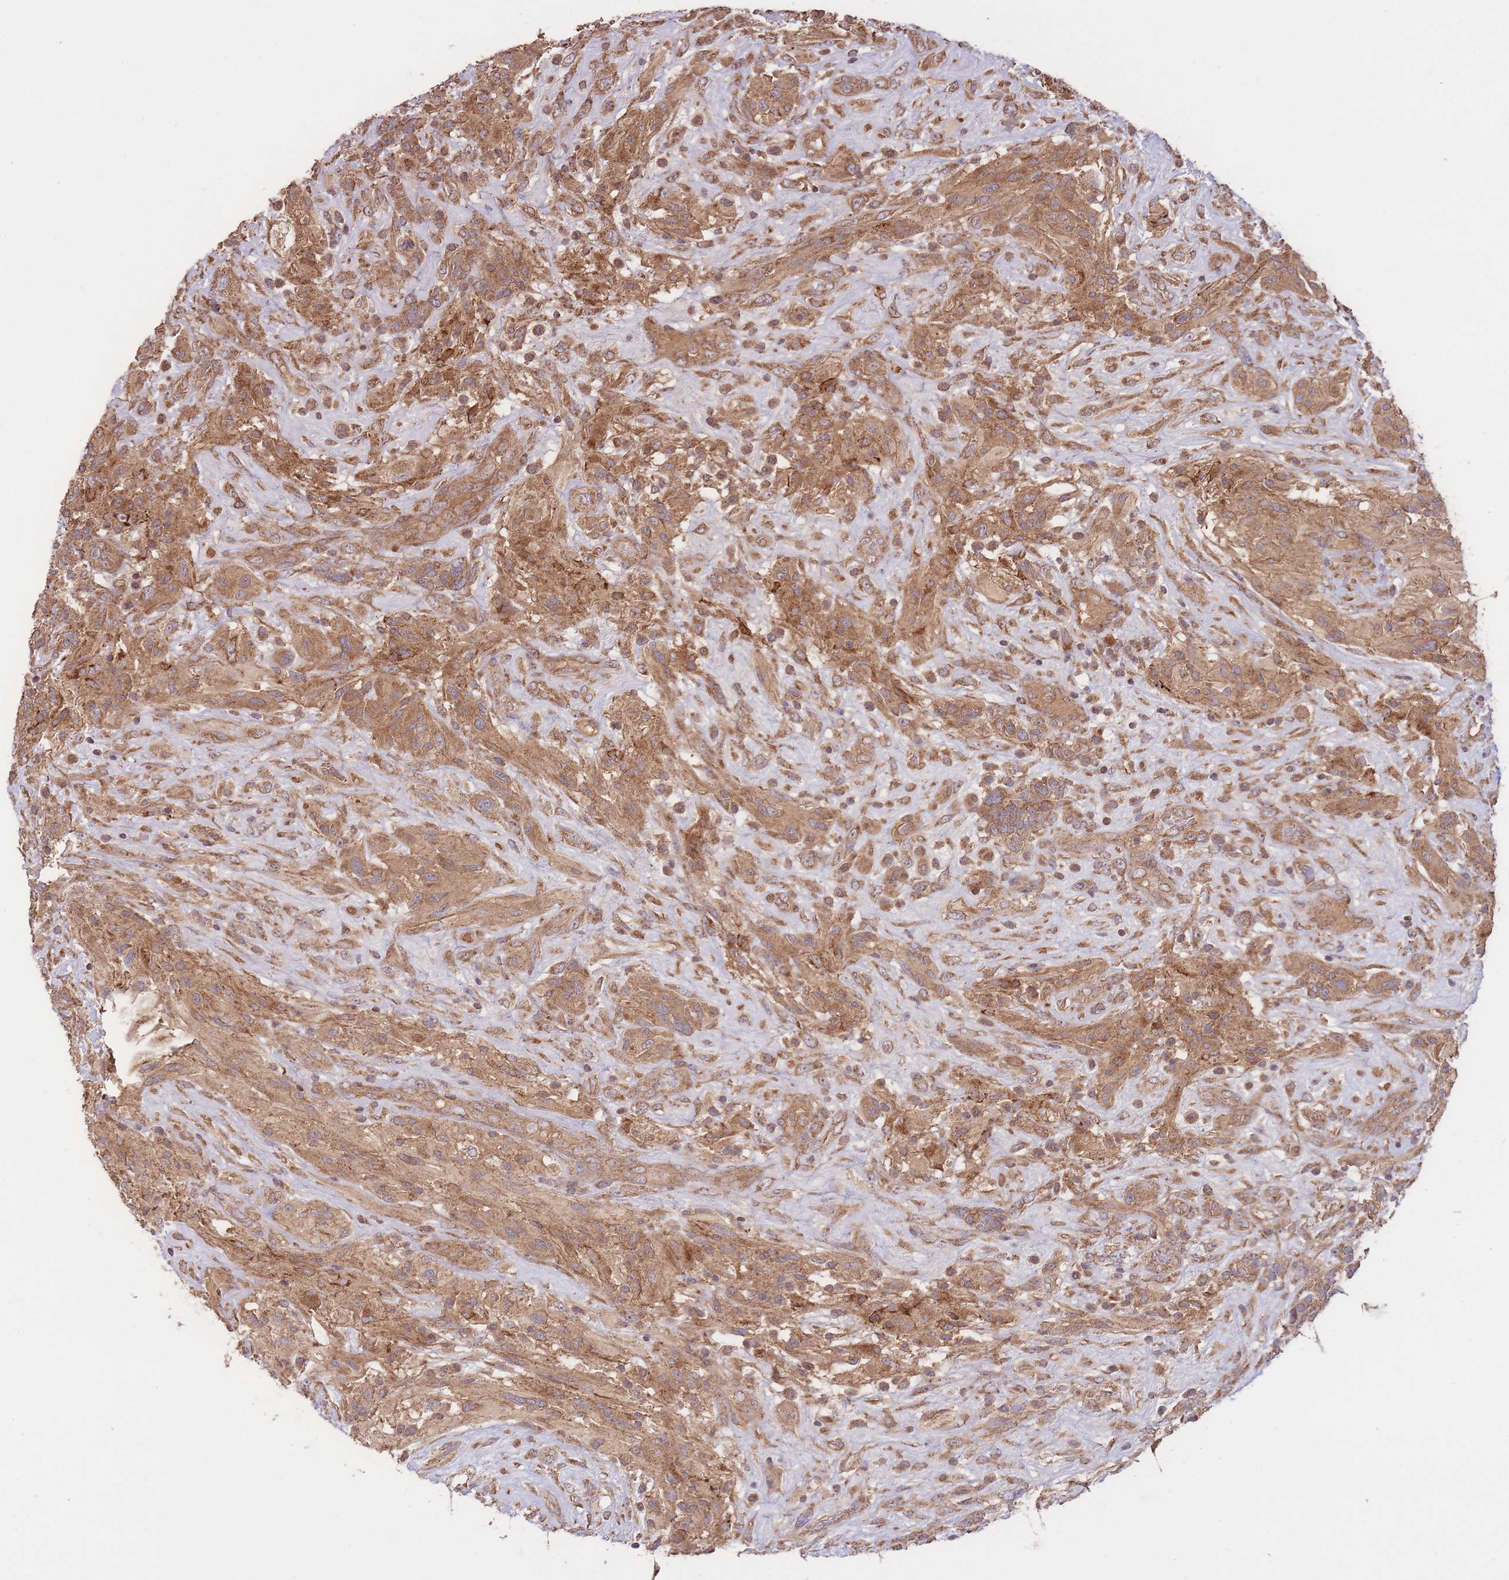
{"staining": {"intensity": "moderate", "quantity": ">75%", "location": "cytoplasmic/membranous"}, "tissue": "glioma", "cell_type": "Tumor cells", "image_type": "cancer", "snomed": [{"axis": "morphology", "description": "Glioma, malignant, High grade"}, {"axis": "topography", "description": "Brain"}], "caption": "Tumor cells demonstrate medium levels of moderate cytoplasmic/membranous staining in about >75% of cells in human glioma. (IHC, brightfield microscopy, high magnification).", "gene": "EEF1AKMT1", "patient": {"sex": "male", "age": 61}}